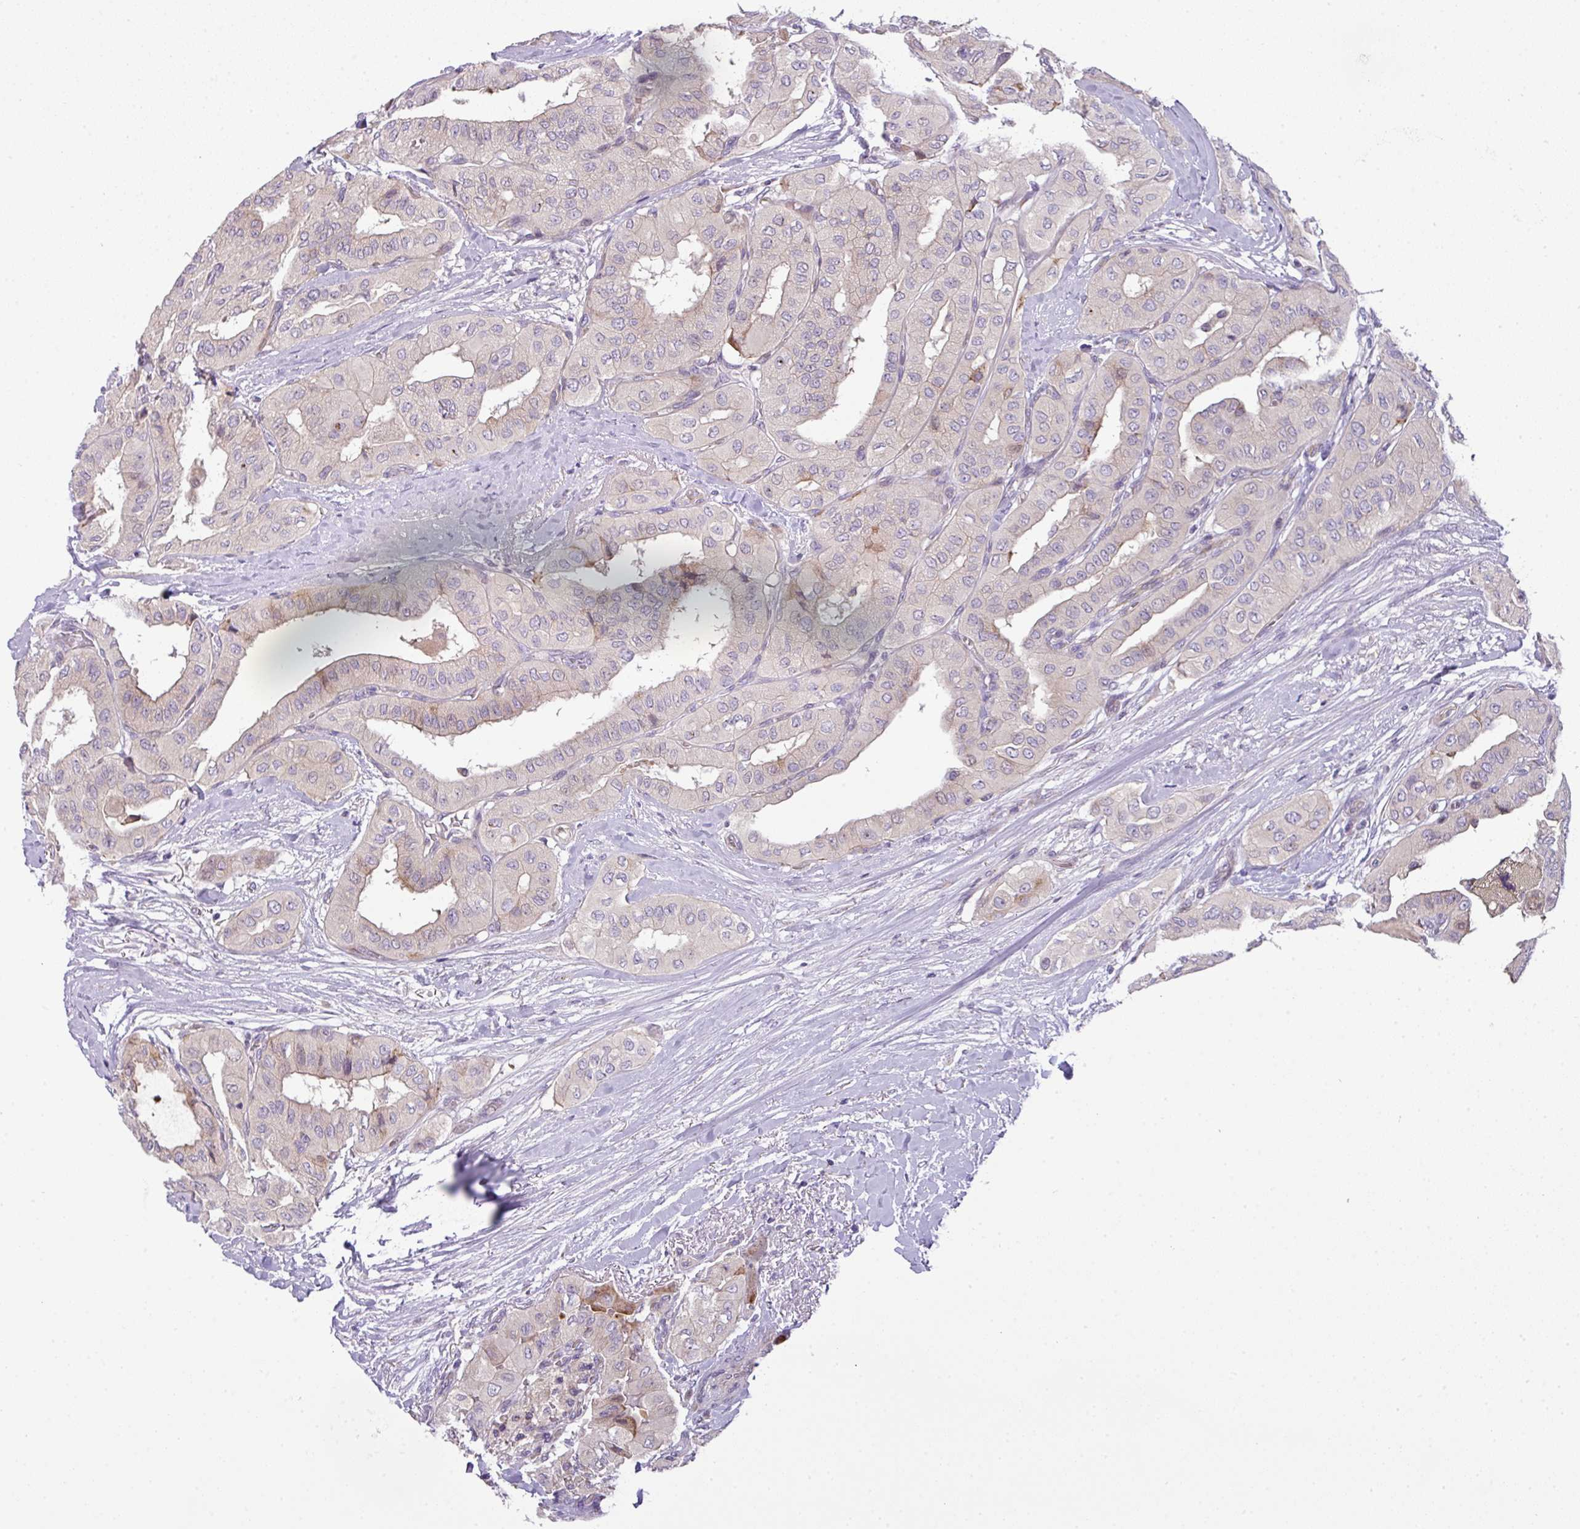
{"staining": {"intensity": "negative", "quantity": "none", "location": "none"}, "tissue": "thyroid cancer", "cell_type": "Tumor cells", "image_type": "cancer", "snomed": [{"axis": "morphology", "description": "Papillary adenocarcinoma, NOS"}, {"axis": "topography", "description": "Thyroid gland"}], "caption": "Tumor cells are negative for brown protein staining in thyroid cancer (papillary adenocarcinoma). (IHC, brightfield microscopy, high magnification).", "gene": "PIK3R5", "patient": {"sex": "female", "age": 59}}